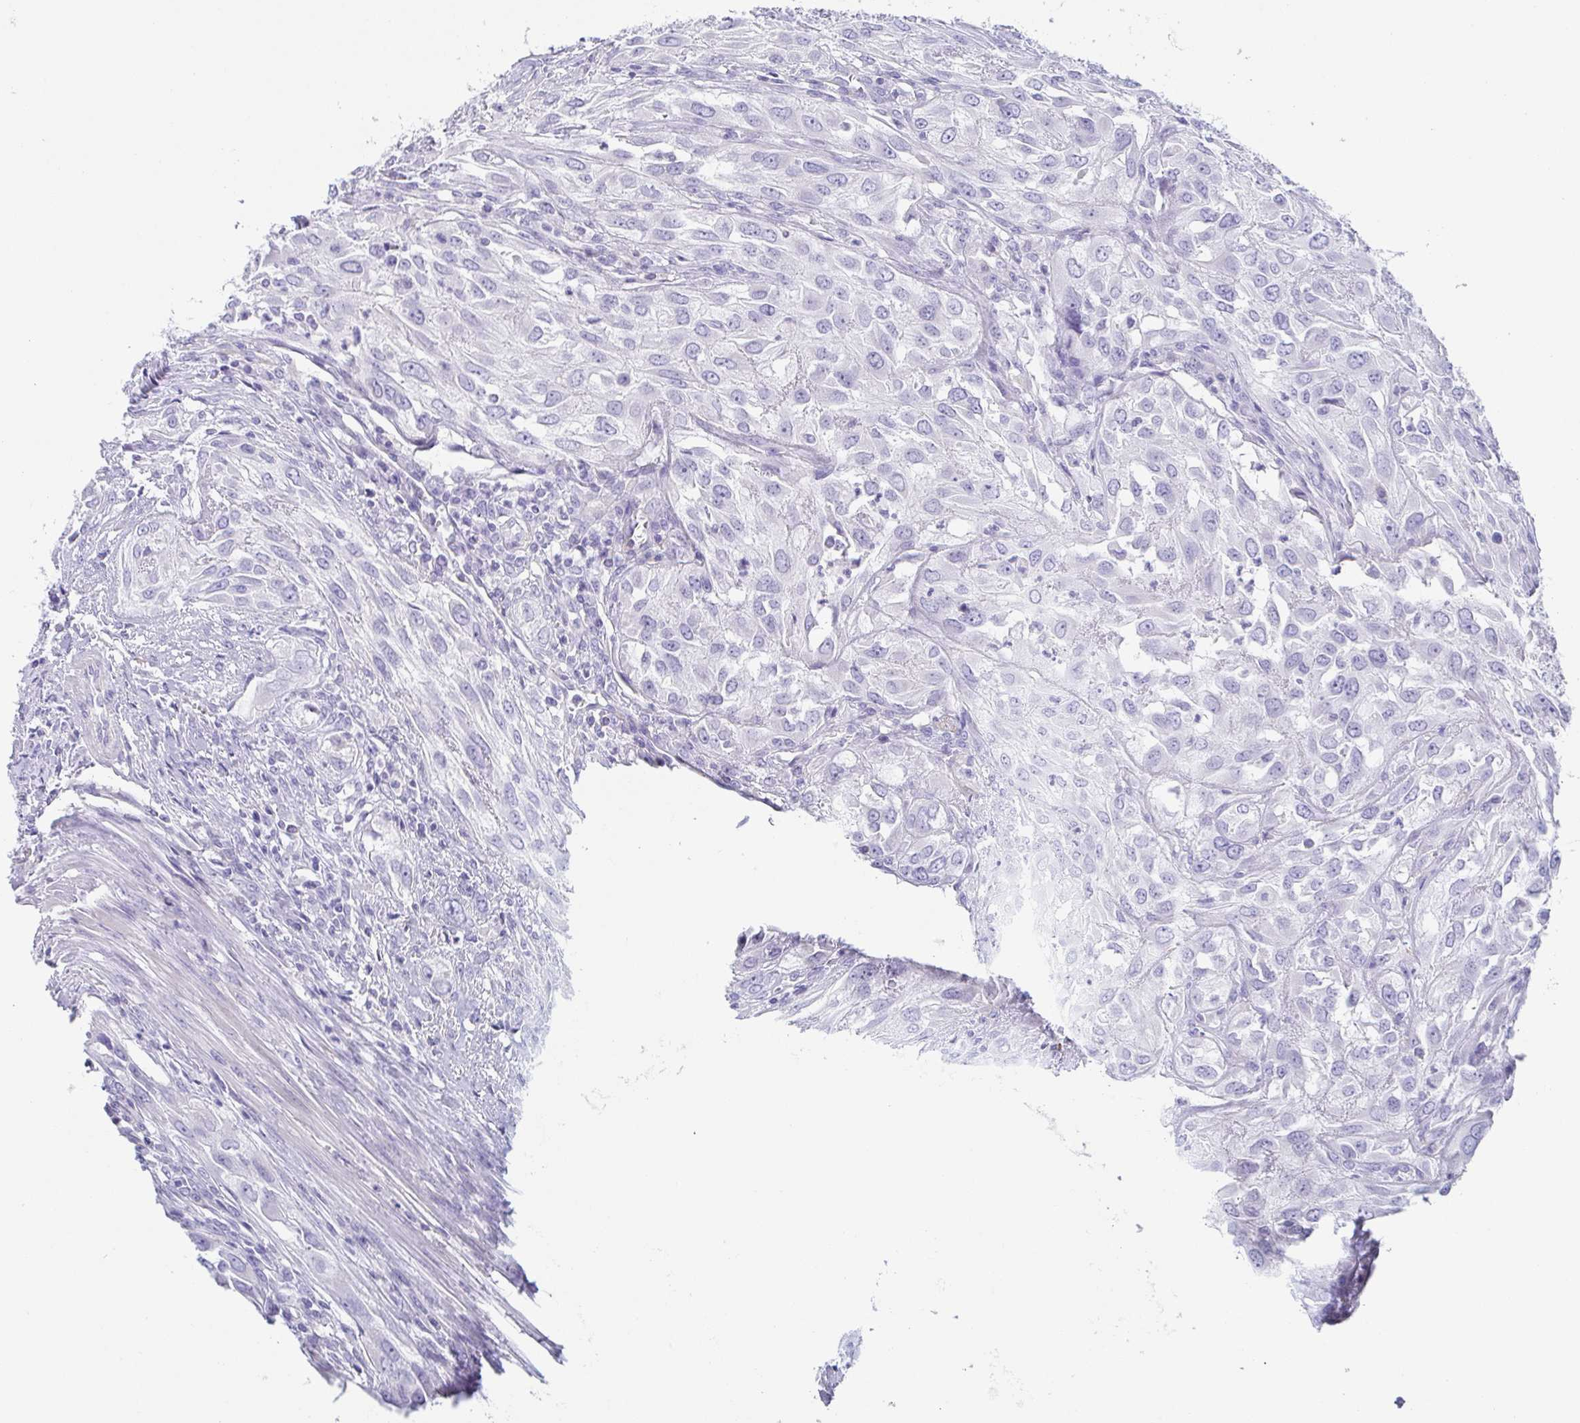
{"staining": {"intensity": "negative", "quantity": "none", "location": "none"}, "tissue": "urothelial cancer", "cell_type": "Tumor cells", "image_type": "cancer", "snomed": [{"axis": "morphology", "description": "Urothelial carcinoma, High grade"}, {"axis": "topography", "description": "Urinary bladder"}], "caption": "This is an IHC photomicrograph of urothelial carcinoma (high-grade). There is no staining in tumor cells.", "gene": "PRR27", "patient": {"sex": "male", "age": 67}}